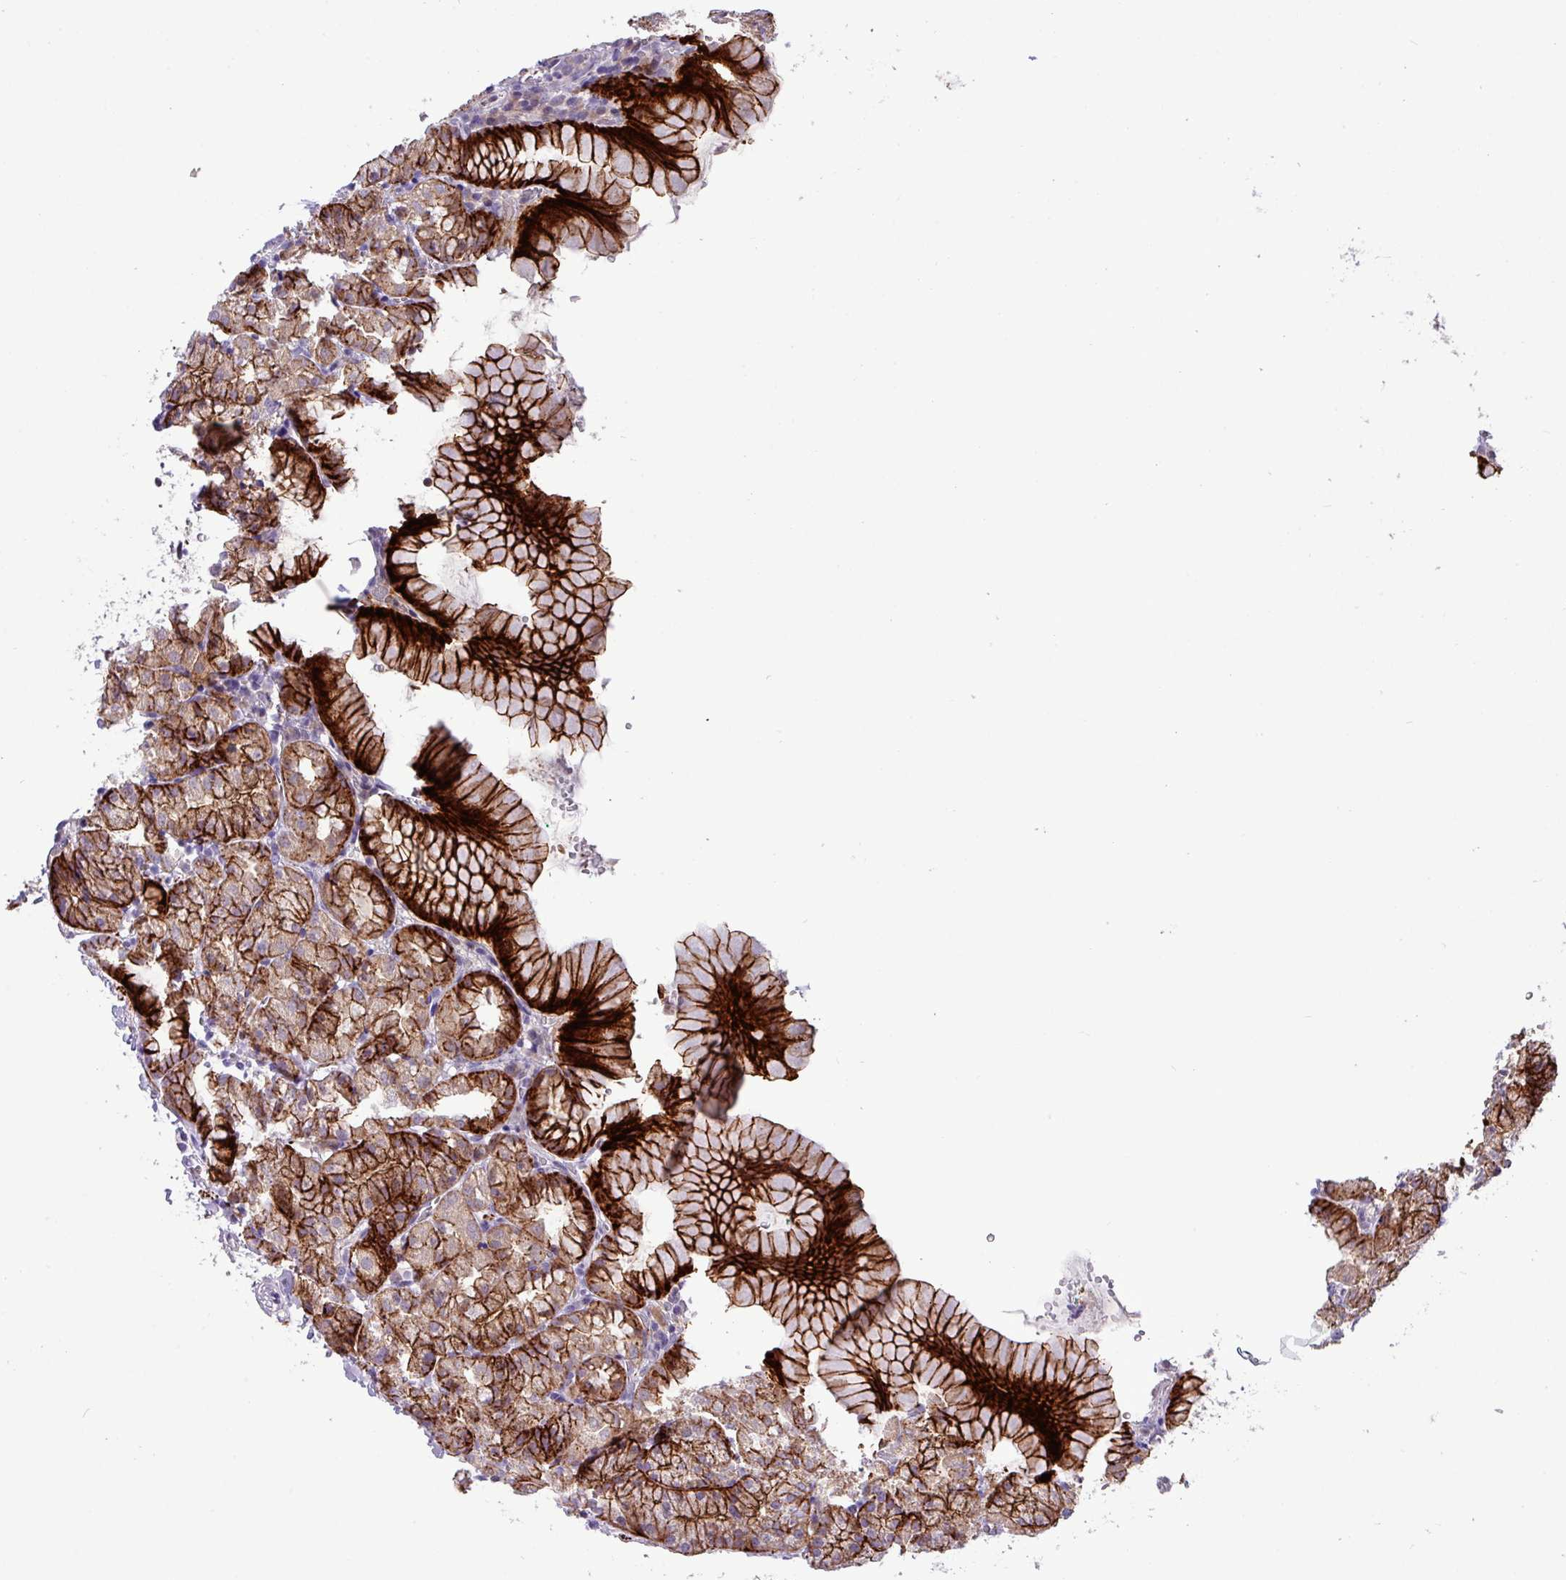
{"staining": {"intensity": "strong", "quantity": "25%-75%", "location": "cytoplasmic/membranous"}, "tissue": "stomach", "cell_type": "Glandular cells", "image_type": "normal", "snomed": [{"axis": "morphology", "description": "Normal tissue, NOS"}, {"axis": "topography", "description": "Stomach, upper"}], "caption": "Immunohistochemical staining of benign human stomach displays high levels of strong cytoplasmic/membranous positivity in approximately 25%-75% of glandular cells.", "gene": "RIPPLY1", "patient": {"sex": "female", "age": 81}}